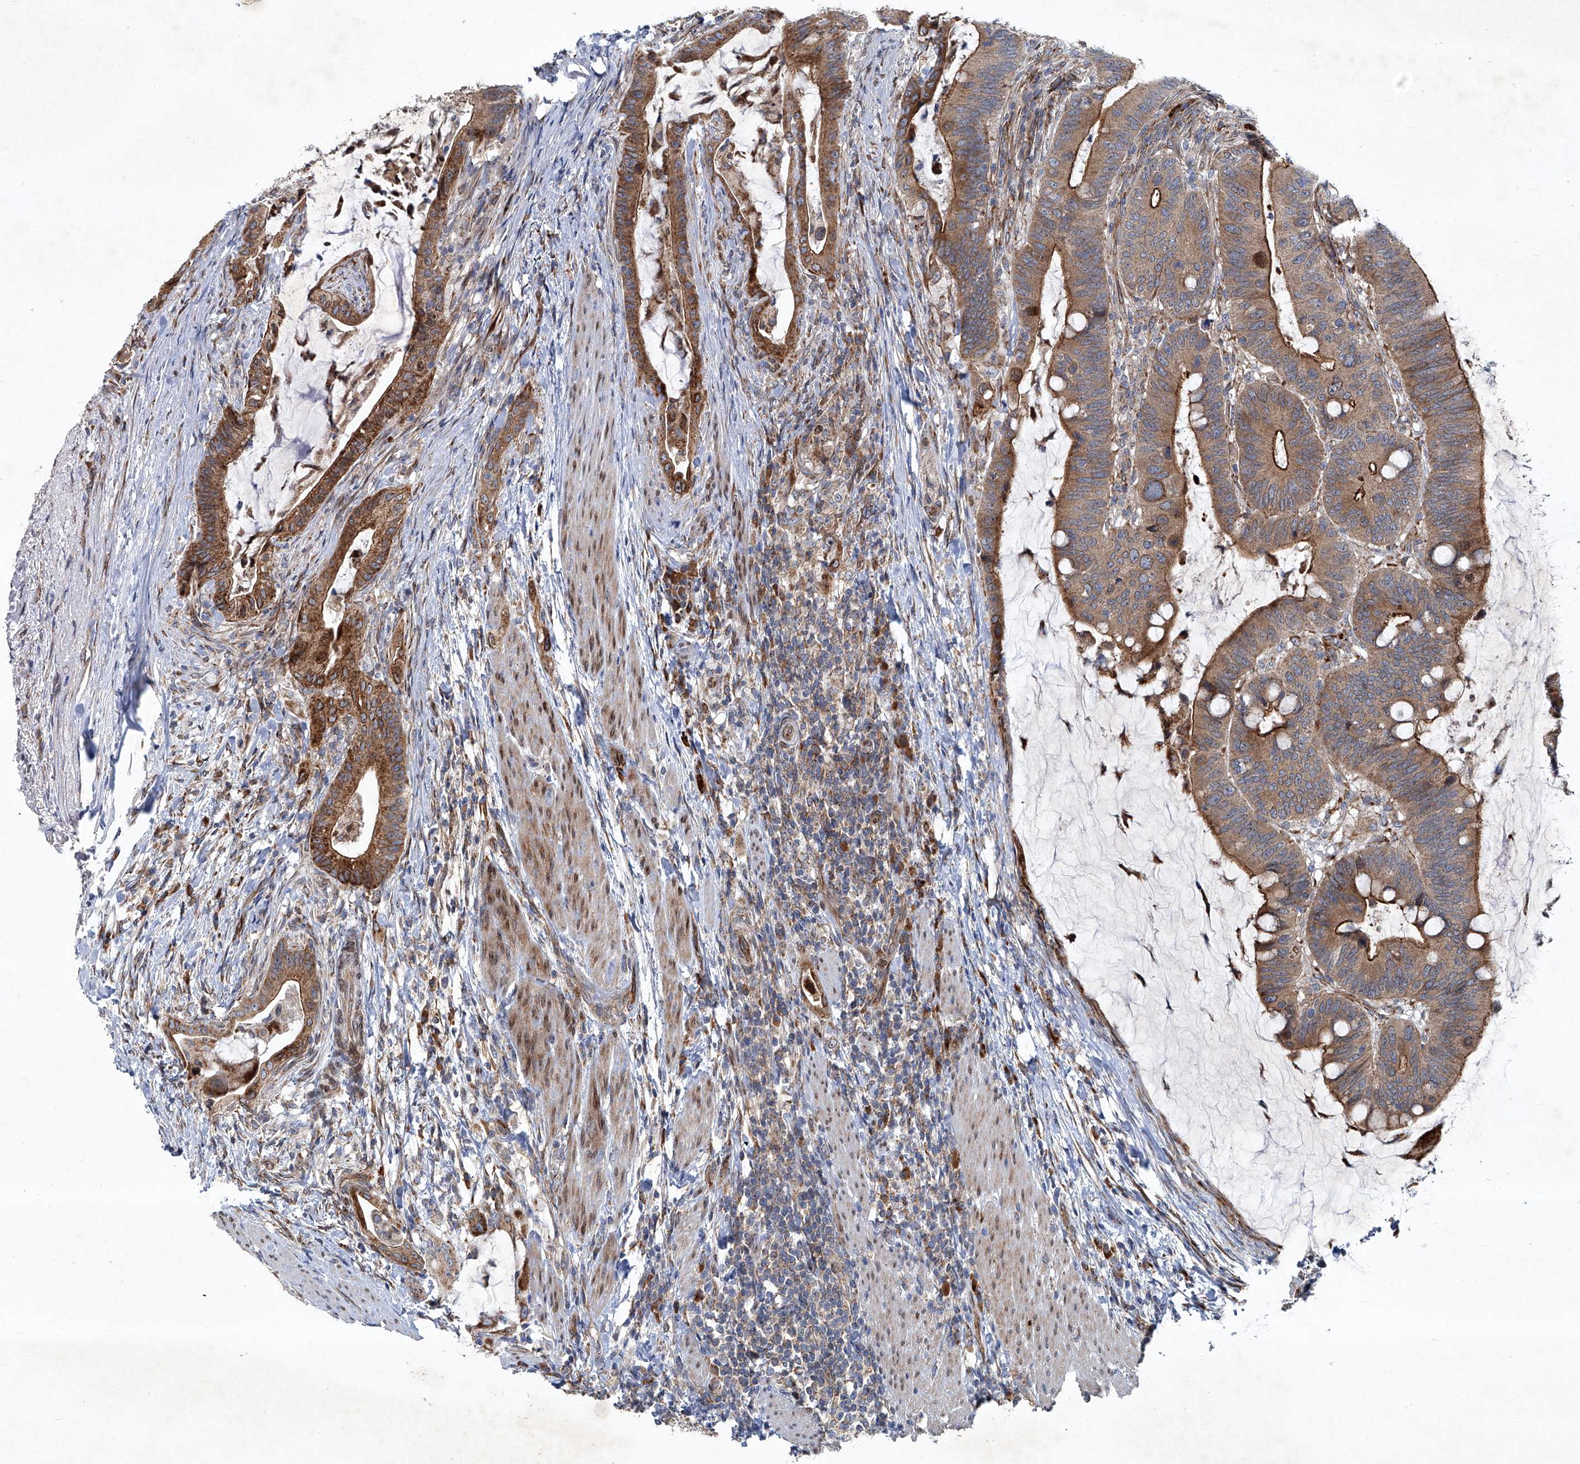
{"staining": {"intensity": "strong", "quantity": ">75%", "location": "cytoplasmic/membranous"}, "tissue": "colorectal cancer", "cell_type": "Tumor cells", "image_type": "cancer", "snomed": [{"axis": "morphology", "description": "Adenocarcinoma, NOS"}, {"axis": "topography", "description": "Colon"}], "caption": "This photomicrograph reveals colorectal cancer (adenocarcinoma) stained with immunohistochemistry to label a protein in brown. The cytoplasmic/membranous of tumor cells show strong positivity for the protein. Nuclei are counter-stained blue.", "gene": "GPR132", "patient": {"sex": "female", "age": 66}}